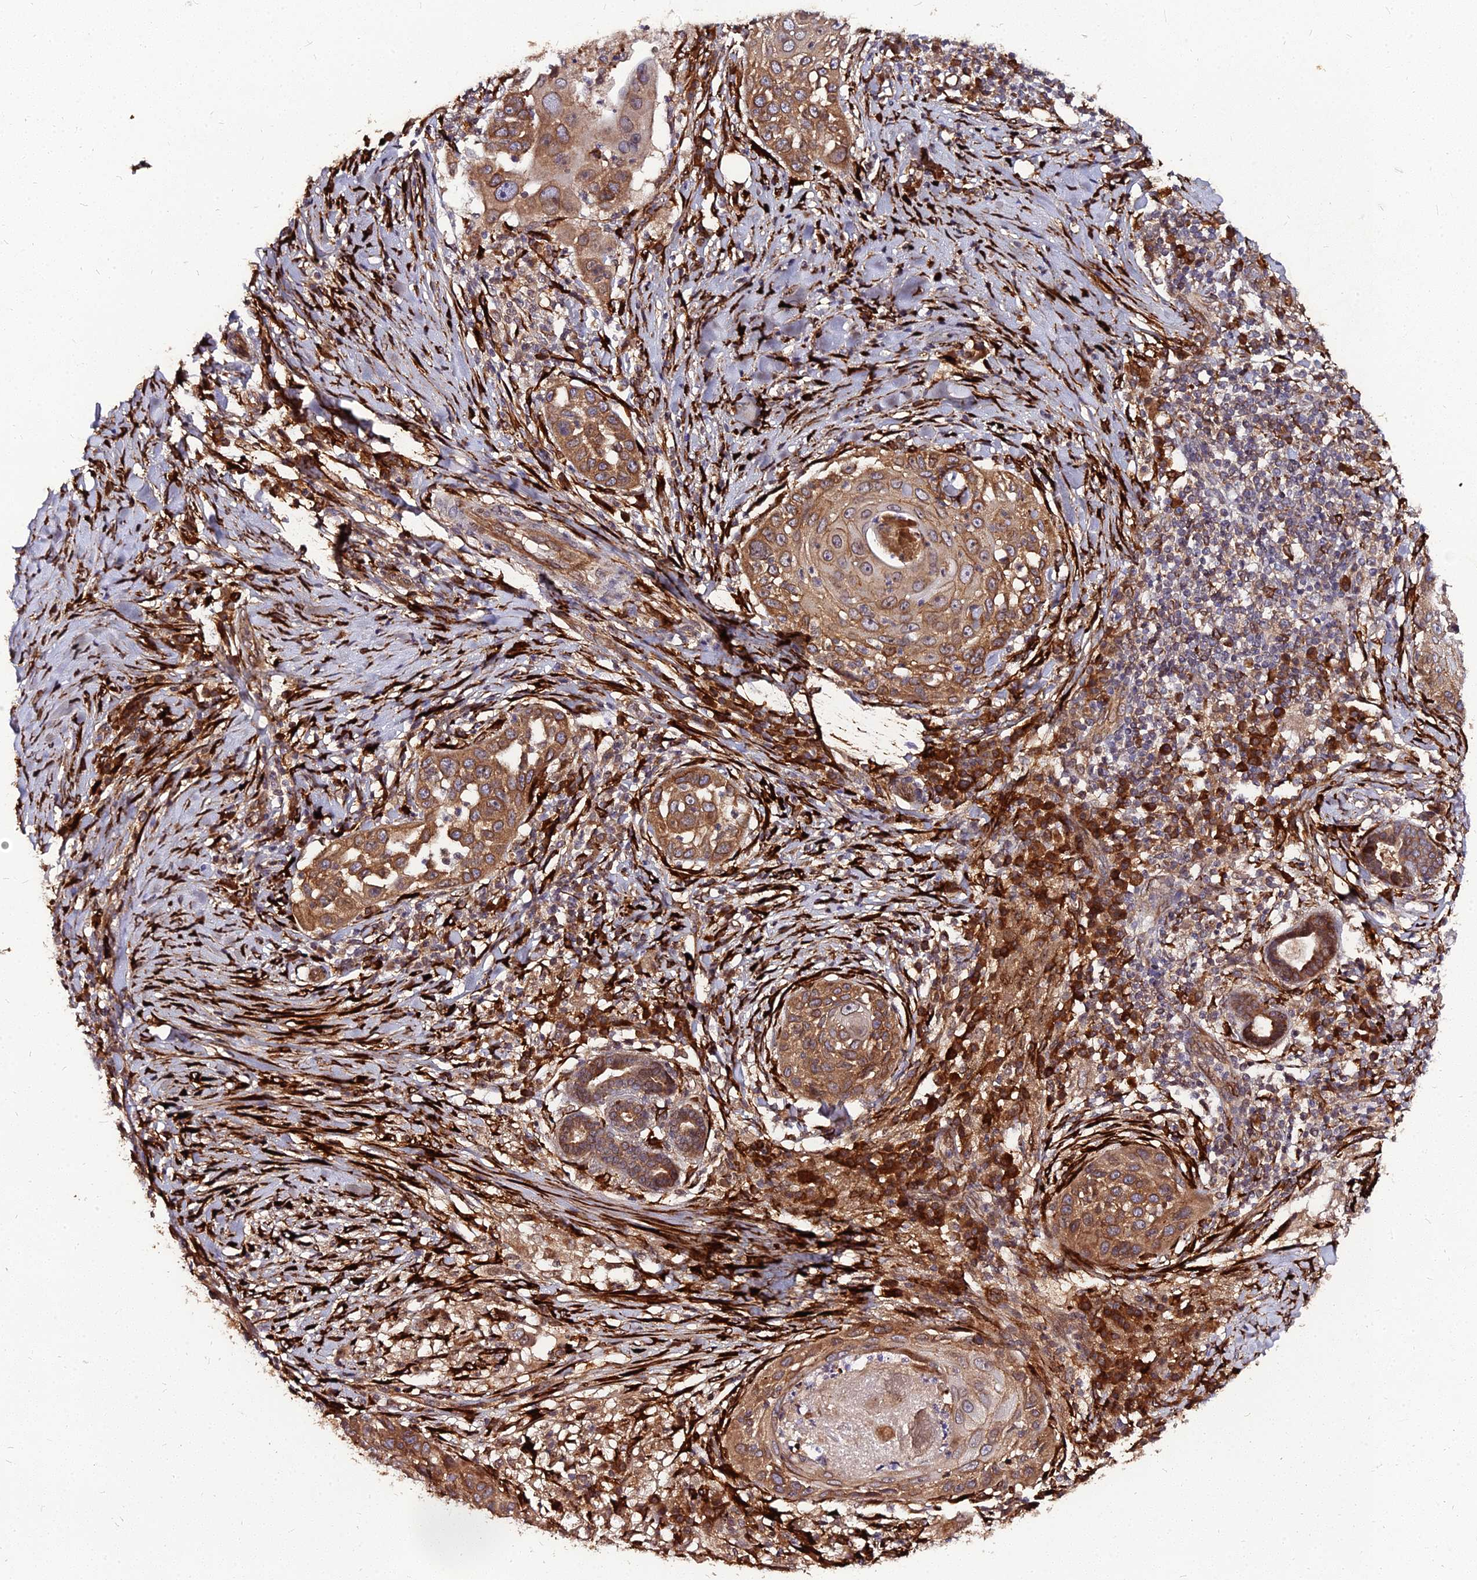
{"staining": {"intensity": "moderate", "quantity": ">75%", "location": "cytoplasmic/membranous"}, "tissue": "skin cancer", "cell_type": "Tumor cells", "image_type": "cancer", "snomed": [{"axis": "morphology", "description": "Squamous cell carcinoma, NOS"}, {"axis": "topography", "description": "Skin"}], "caption": "High-magnification brightfield microscopy of skin cancer (squamous cell carcinoma) stained with DAB (brown) and counterstained with hematoxylin (blue). tumor cells exhibit moderate cytoplasmic/membranous staining is identified in approximately>75% of cells. The protein is stained brown, and the nuclei are stained in blue (DAB (3,3'-diaminobenzidine) IHC with brightfield microscopy, high magnification).", "gene": "PDE4D", "patient": {"sex": "female", "age": 44}}